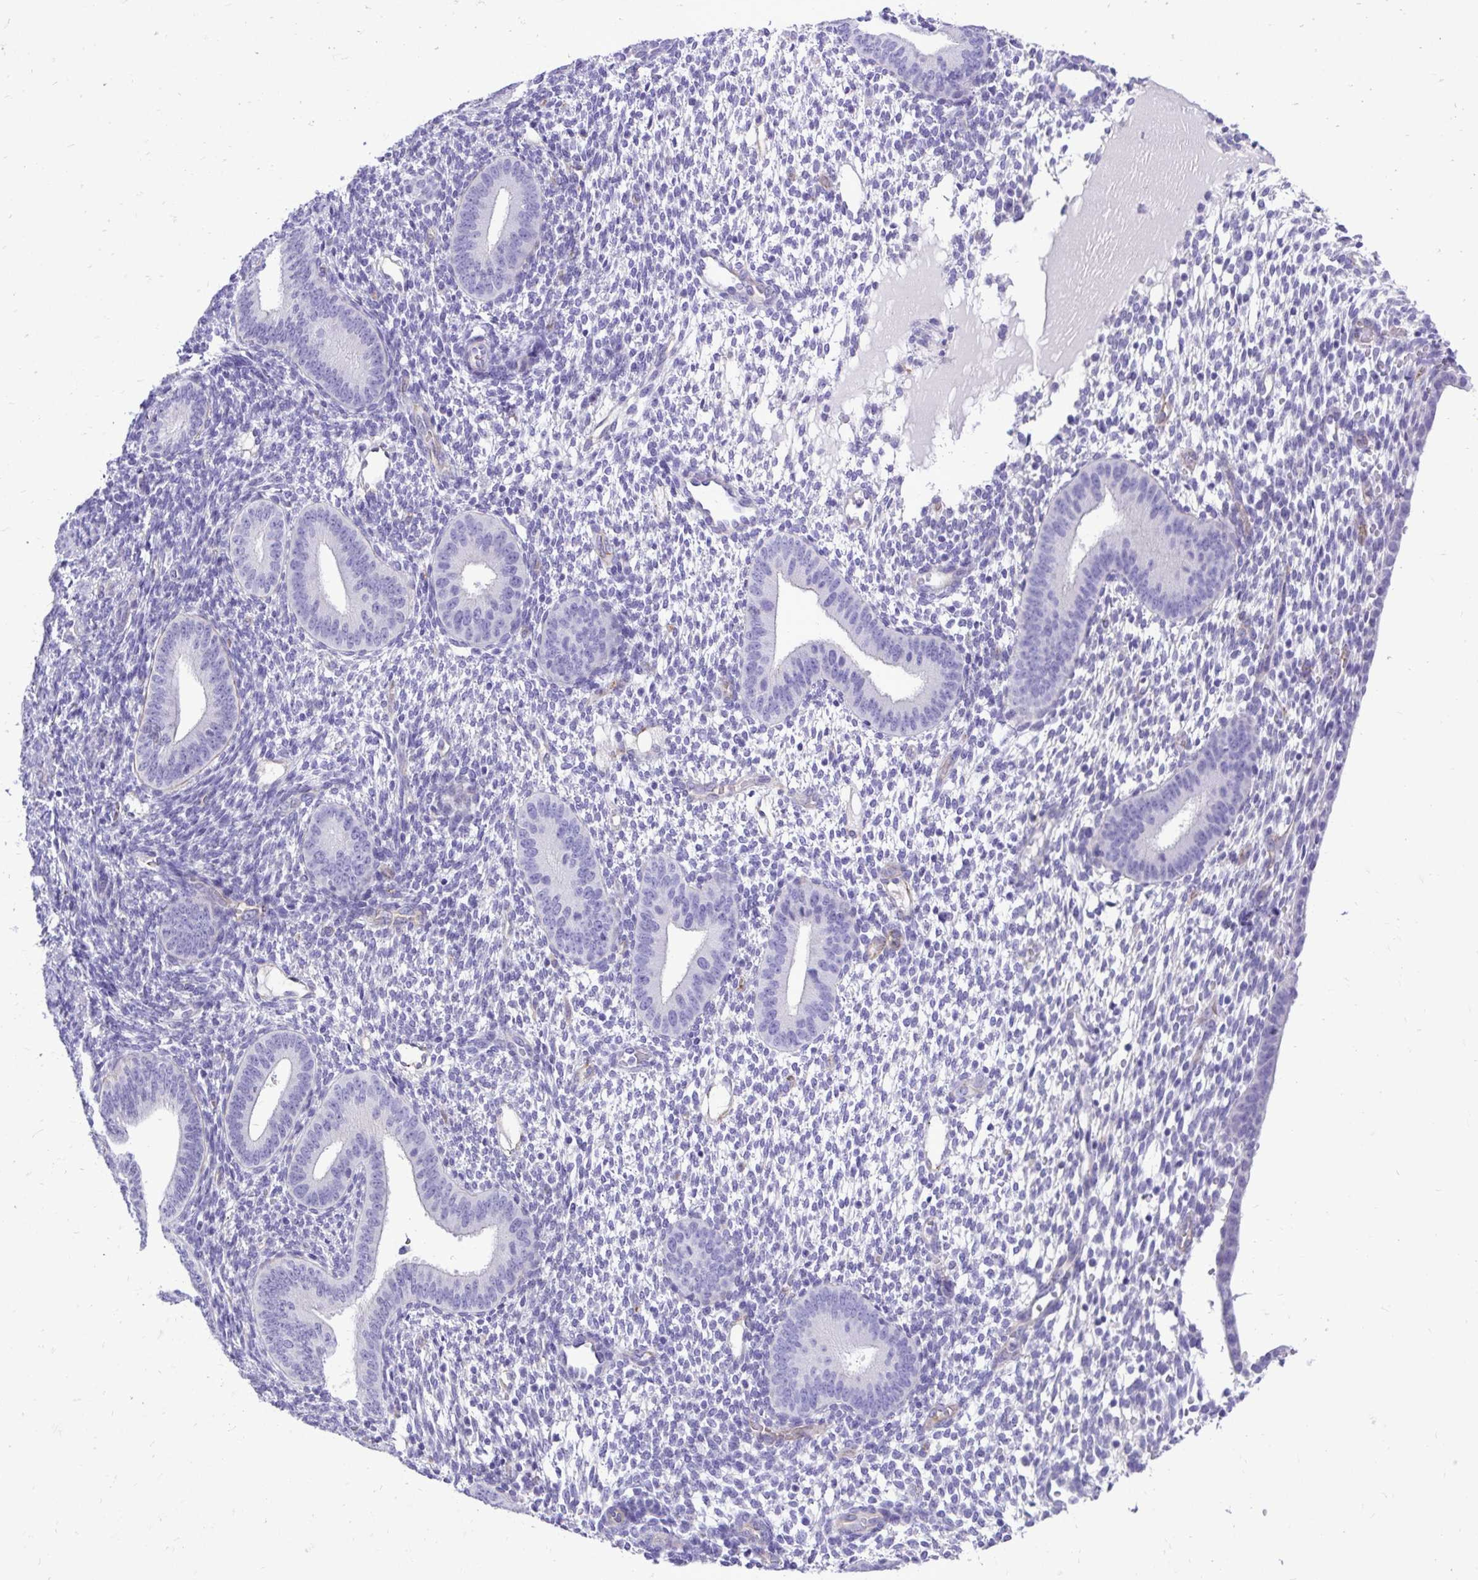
{"staining": {"intensity": "negative", "quantity": "none", "location": "none"}, "tissue": "endometrium", "cell_type": "Cells in endometrial stroma", "image_type": "normal", "snomed": [{"axis": "morphology", "description": "Normal tissue, NOS"}, {"axis": "topography", "description": "Endometrium"}], "caption": "DAB immunohistochemical staining of normal endometrium displays no significant staining in cells in endometrial stroma.", "gene": "PELI3", "patient": {"sex": "female", "age": 40}}